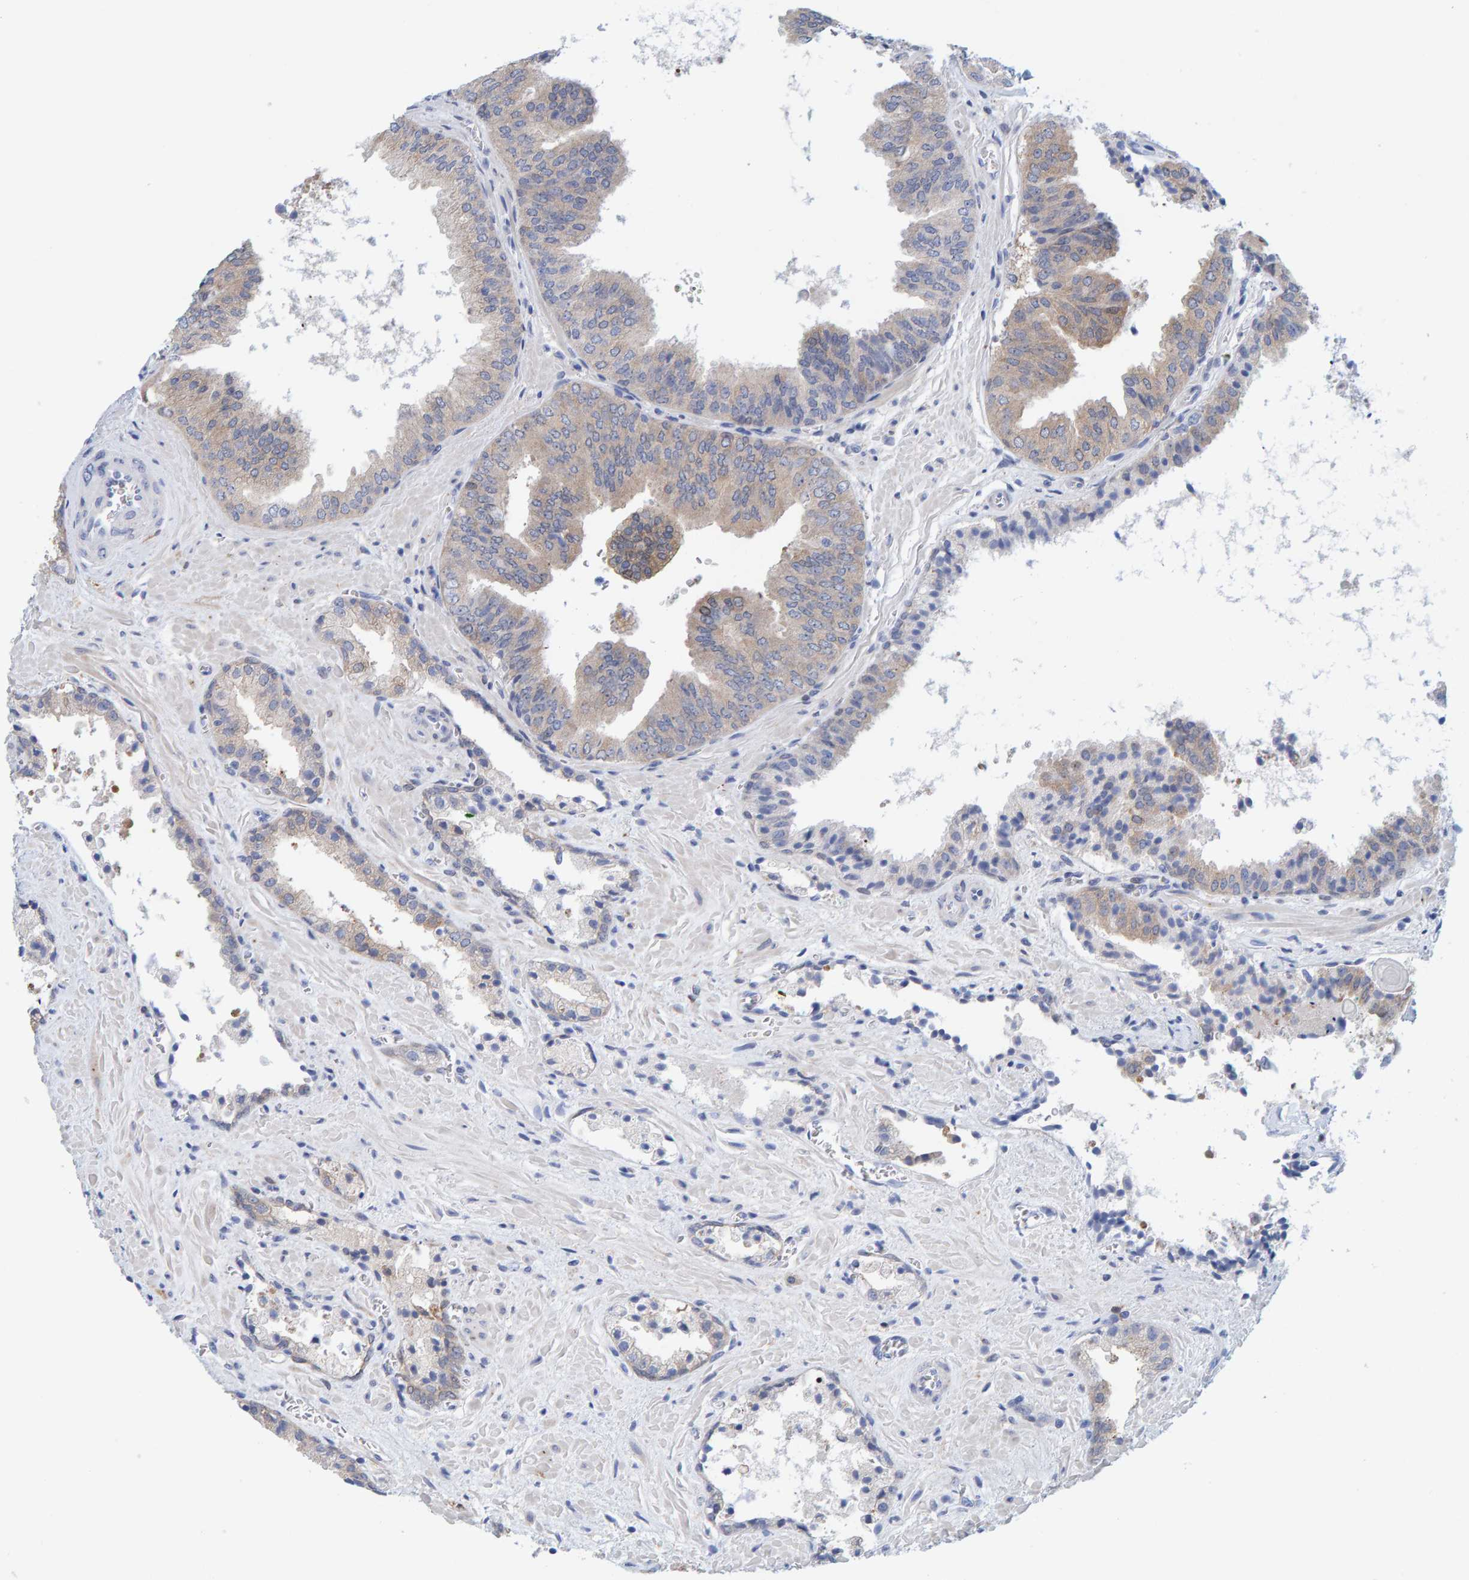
{"staining": {"intensity": "weak", "quantity": "<25%", "location": "cytoplasmic/membranous"}, "tissue": "prostate cancer", "cell_type": "Tumor cells", "image_type": "cancer", "snomed": [{"axis": "morphology", "description": "Adenocarcinoma, Low grade"}, {"axis": "topography", "description": "Prostate"}], "caption": "Immunohistochemistry (IHC) image of human prostate cancer stained for a protein (brown), which displays no positivity in tumor cells.", "gene": "KLHL11", "patient": {"sex": "male", "age": 71}}